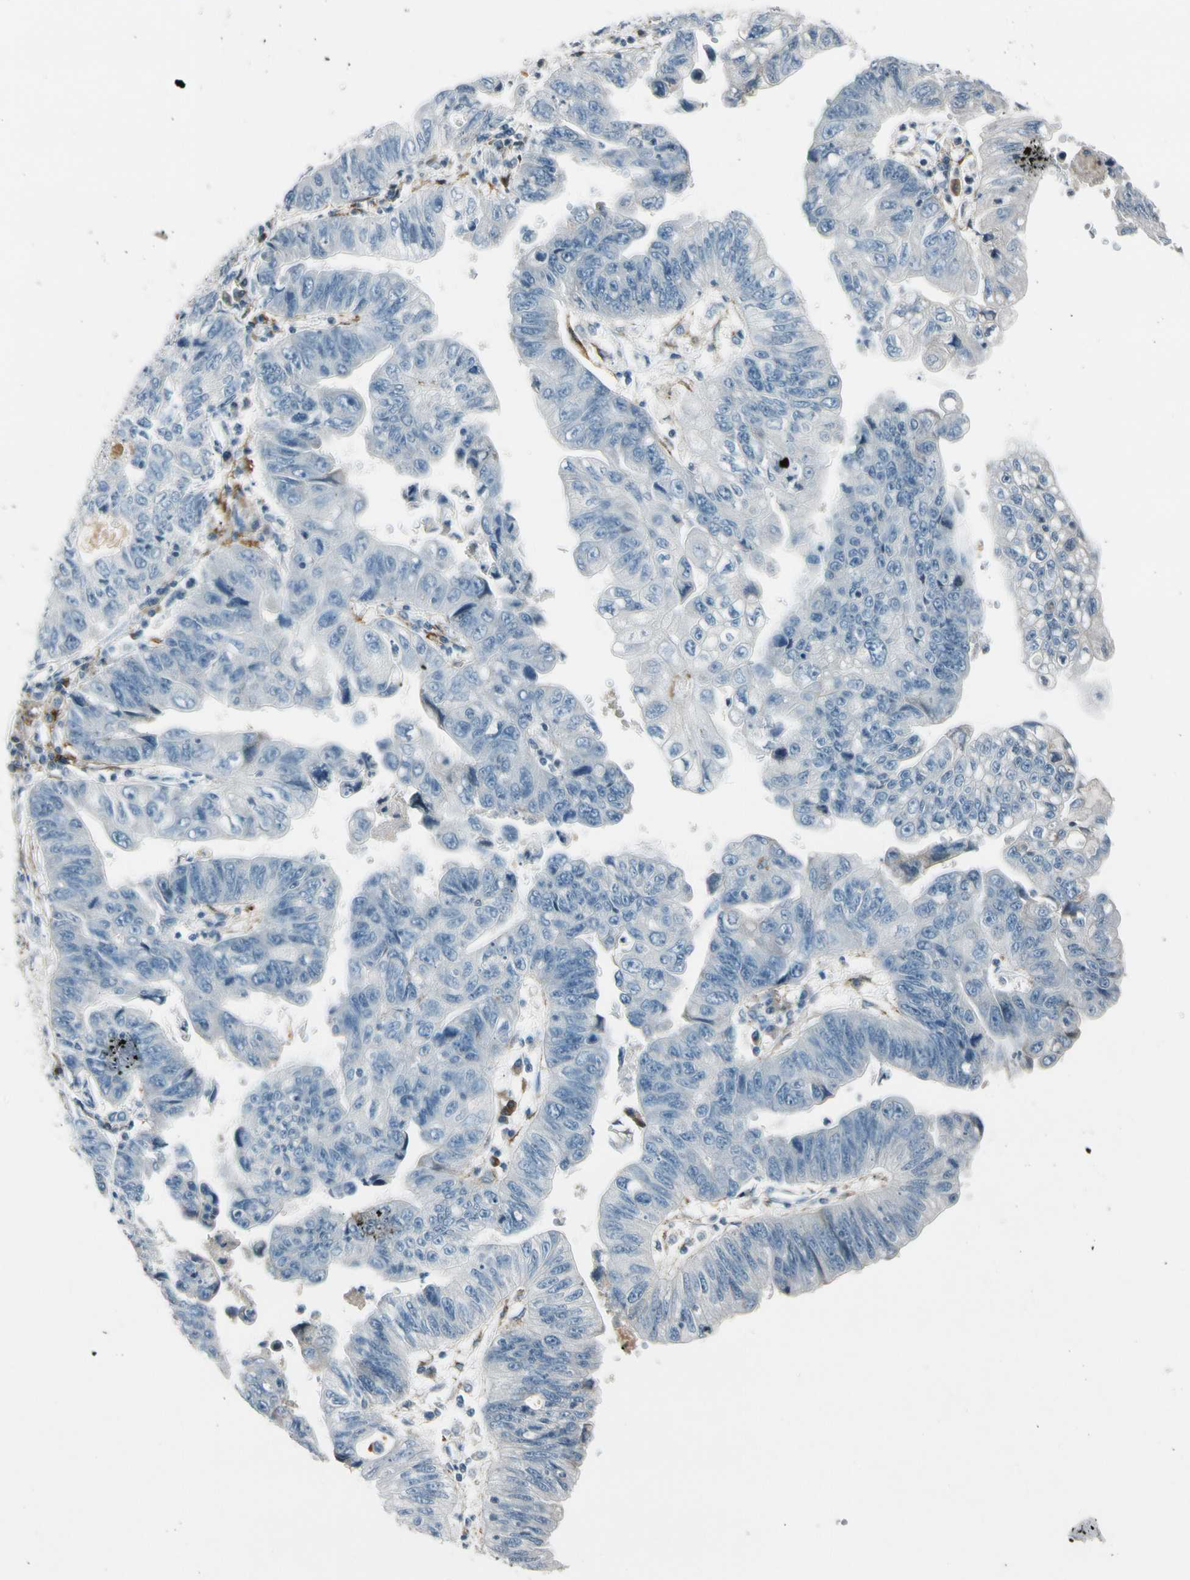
{"staining": {"intensity": "negative", "quantity": "none", "location": "none"}, "tissue": "stomach cancer", "cell_type": "Tumor cells", "image_type": "cancer", "snomed": [{"axis": "morphology", "description": "Adenocarcinoma, NOS"}, {"axis": "topography", "description": "Stomach"}], "caption": "Tumor cells show no significant expression in stomach cancer (adenocarcinoma).", "gene": "PDPN", "patient": {"sex": "male", "age": 59}}